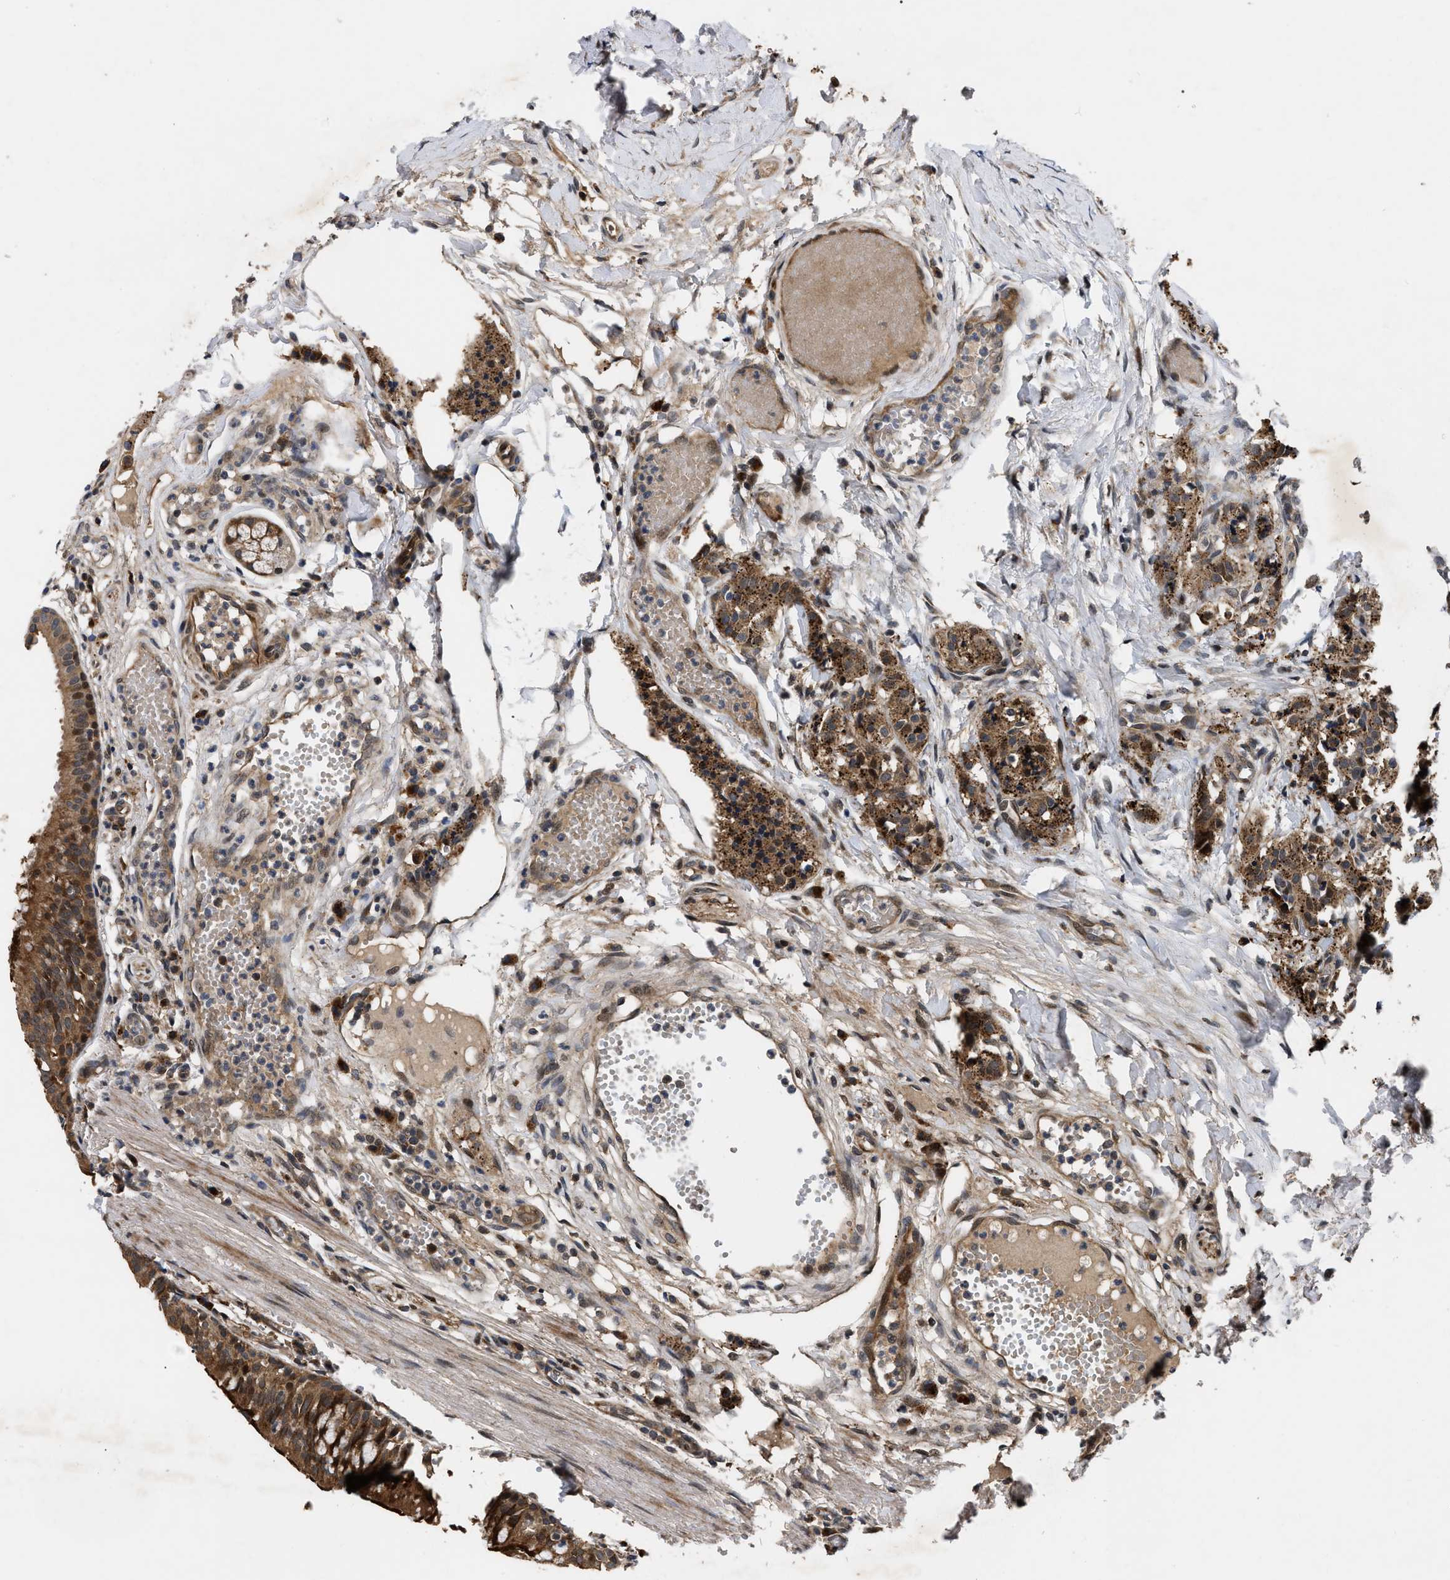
{"staining": {"intensity": "moderate", "quantity": ">75%", "location": "cytoplasmic/membranous"}, "tissue": "carcinoid", "cell_type": "Tumor cells", "image_type": "cancer", "snomed": [{"axis": "morphology", "description": "Carcinoid, malignant, NOS"}, {"axis": "topography", "description": "Lung"}], "caption": "Carcinoid (malignant) tissue demonstrates moderate cytoplasmic/membranous expression in approximately >75% of tumor cells, visualized by immunohistochemistry.", "gene": "PPWD1", "patient": {"sex": "male", "age": 30}}